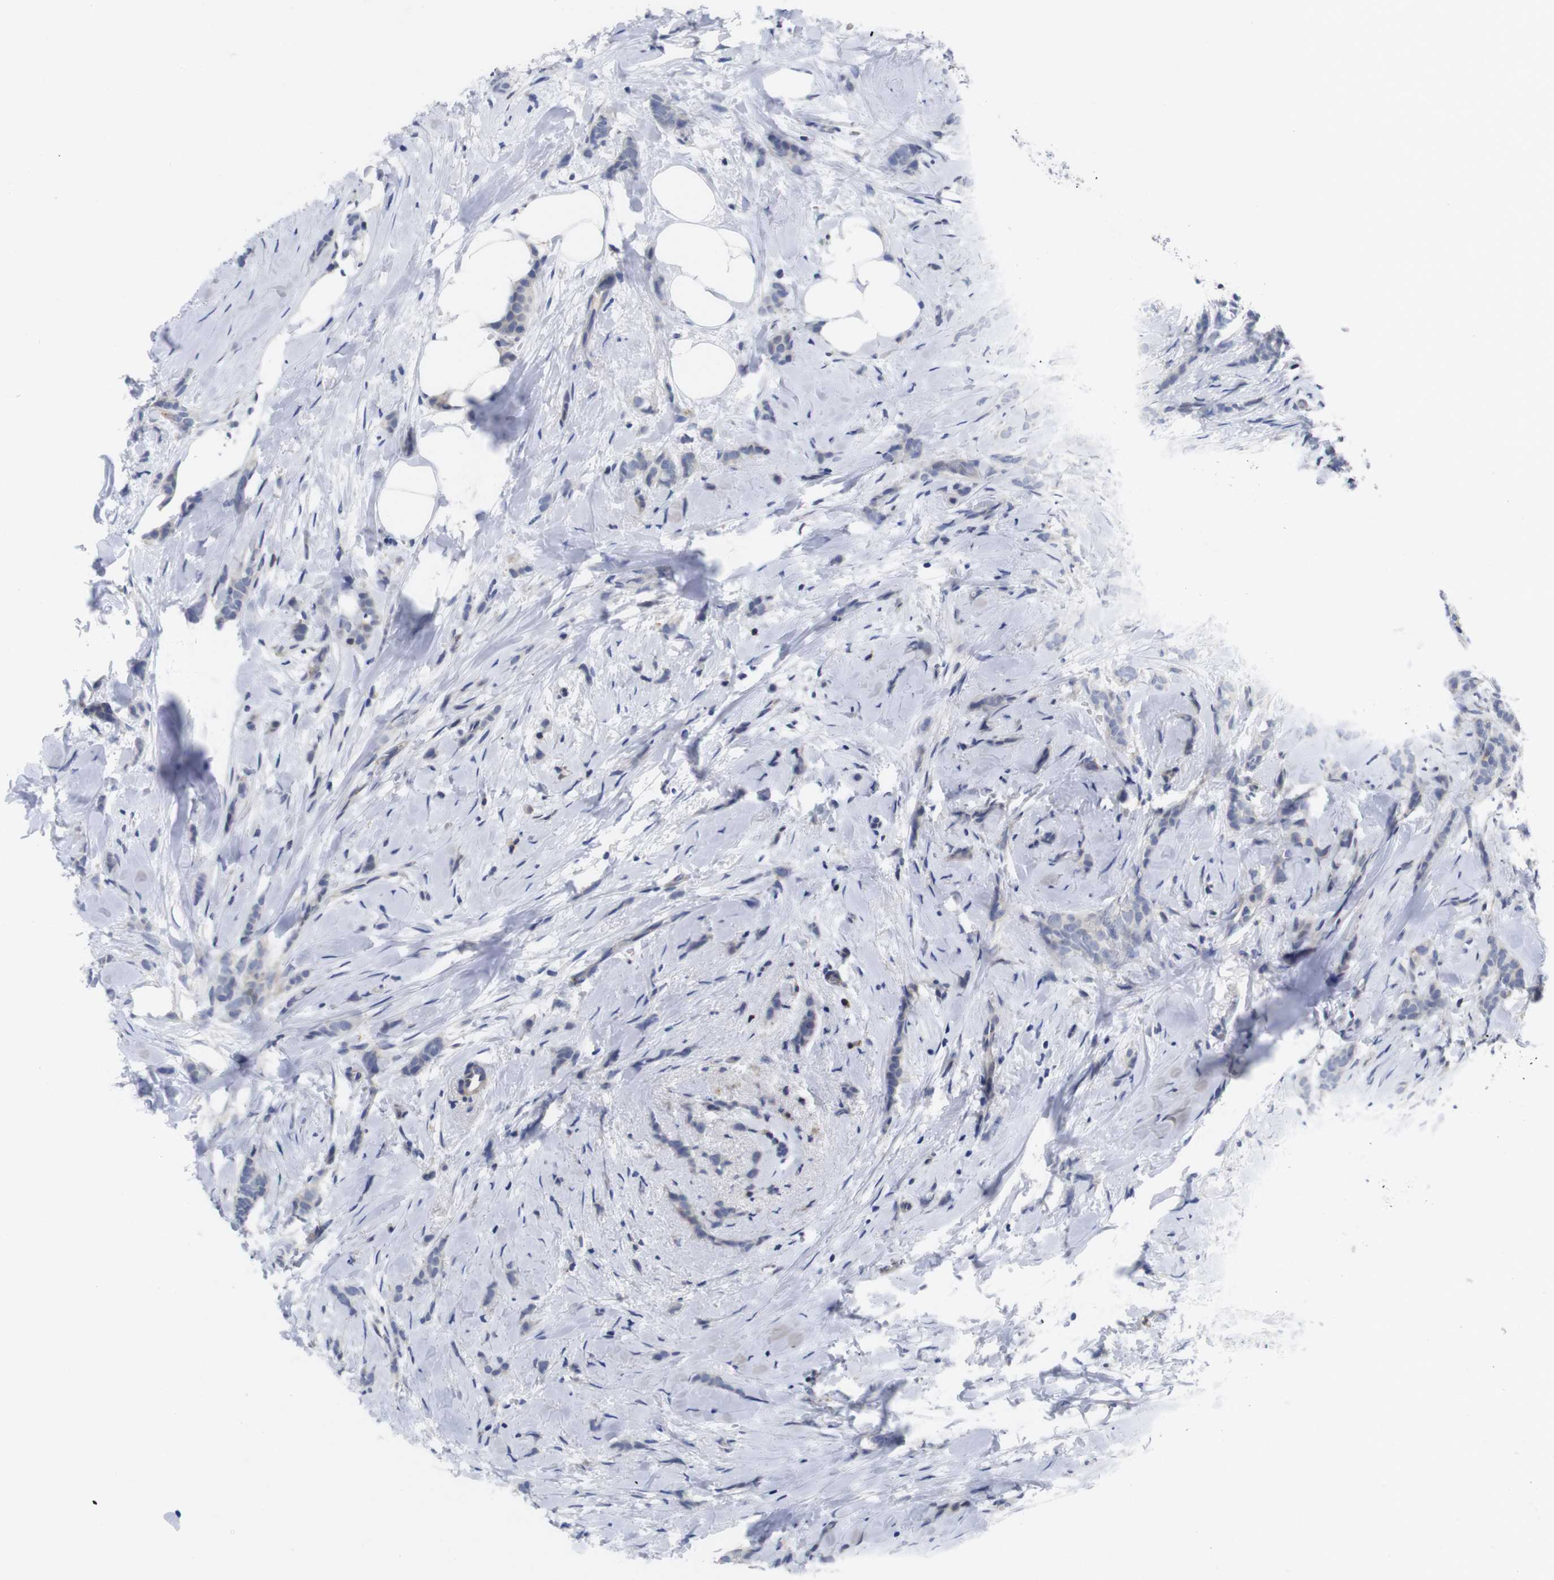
{"staining": {"intensity": "negative", "quantity": "none", "location": "none"}, "tissue": "breast cancer", "cell_type": "Tumor cells", "image_type": "cancer", "snomed": [{"axis": "morphology", "description": "Lobular carcinoma, in situ"}, {"axis": "morphology", "description": "Lobular carcinoma"}, {"axis": "topography", "description": "Breast"}], "caption": "A high-resolution micrograph shows immunohistochemistry staining of breast lobular carcinoma, which shows no significant expression in tumor cells.", "gene": "FNTA", "patient": {"sex": "female", "age": 41}}